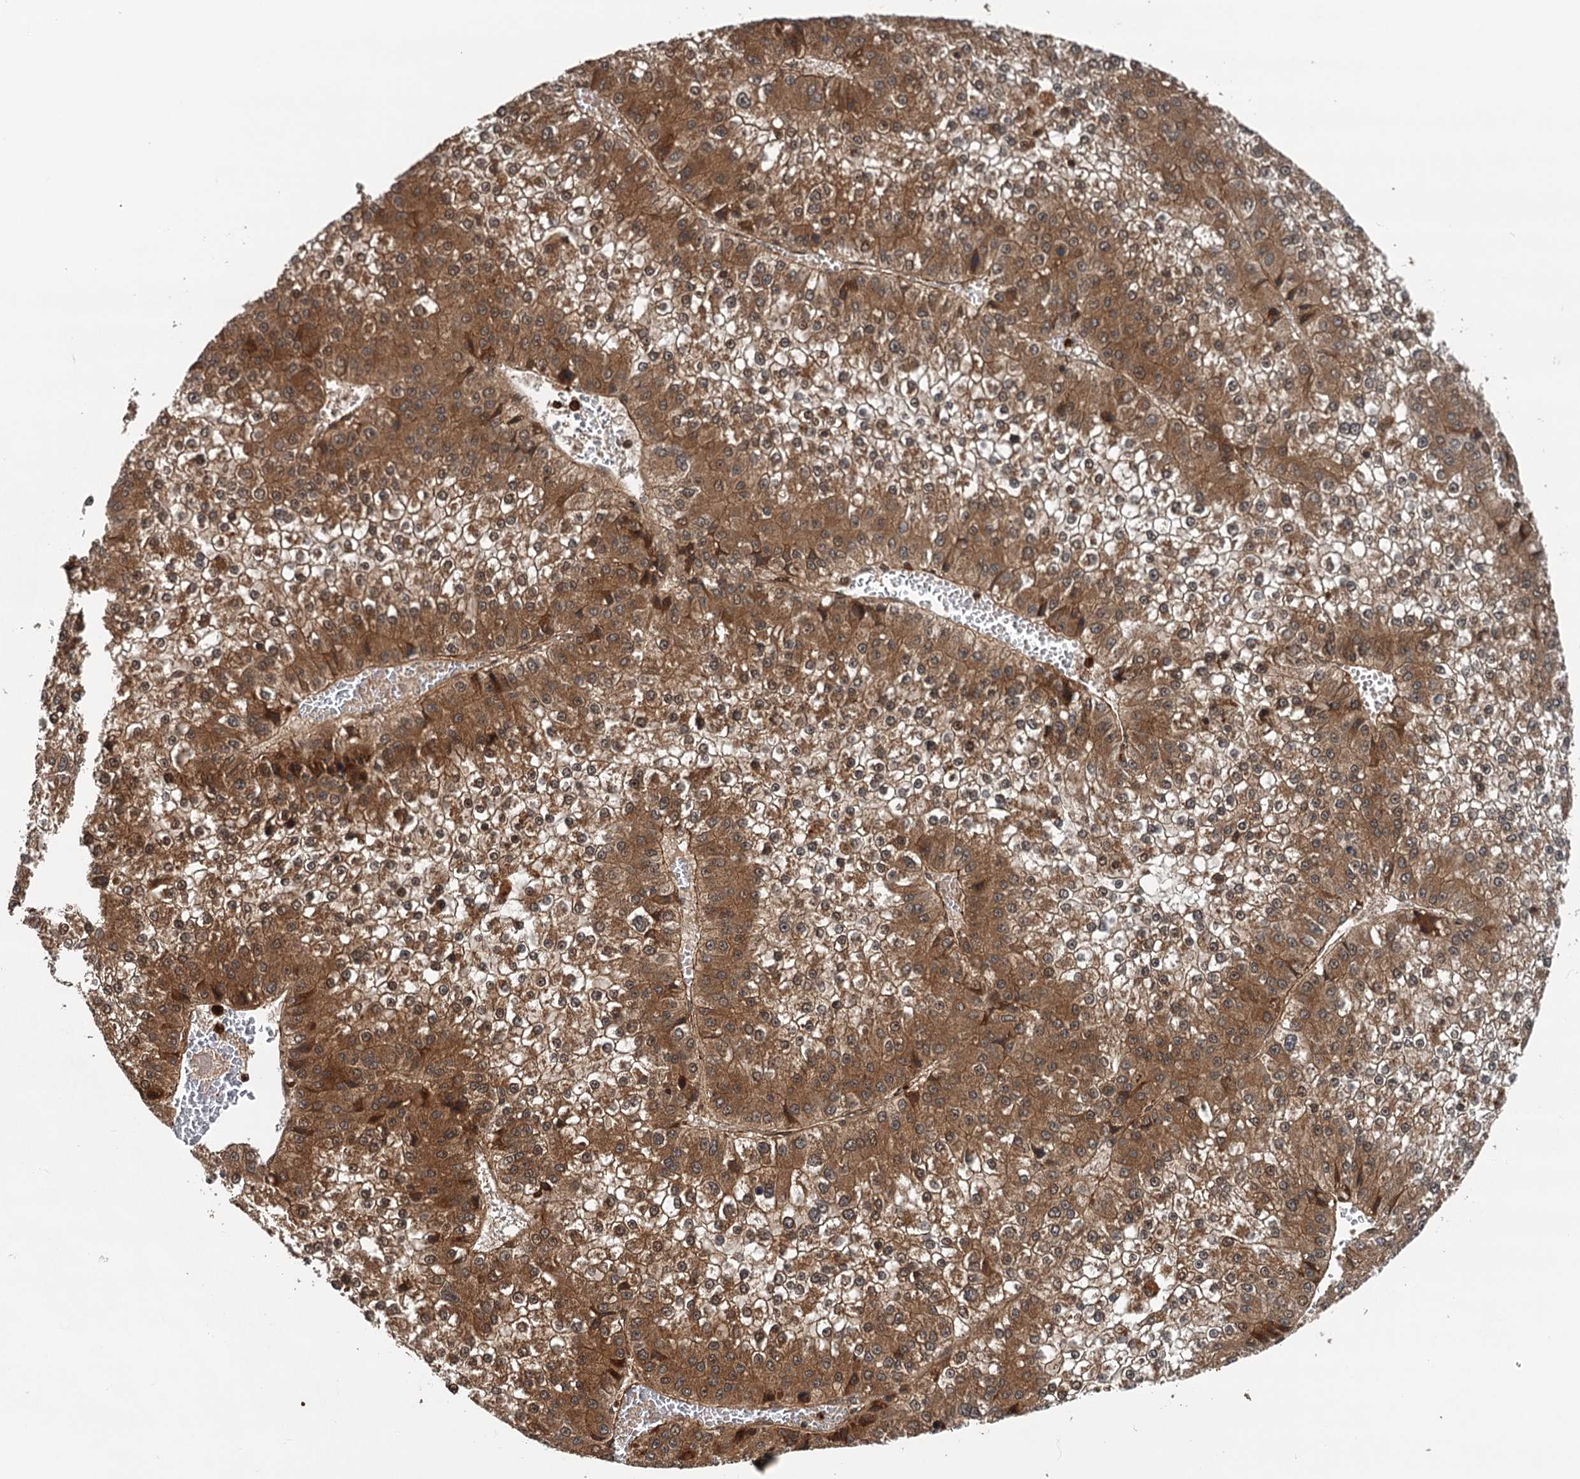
{"staining": {"intensity": "moderate", "quantity": ">75%", "location": "cytoplasmic/membranous"}, "tissue": "liver cancer", "cell_type": "Tumor cells", "image_type": "cancer", "snomed": [{"axis": "morphology", "description": "Carcinoma, Hepatocellular, NOS"}, {"axis": "topography", "description": "Liver"}], "caption": "Immunohistochemical staining of liver cancer (hepatocellular carcinoma) shows medium levels of moderate cytoplasmic/membranous protein positivity in approximately >75% of tumor cells.", "gene": "STUB1", "patient": {"sex": "female", "age": 73}}